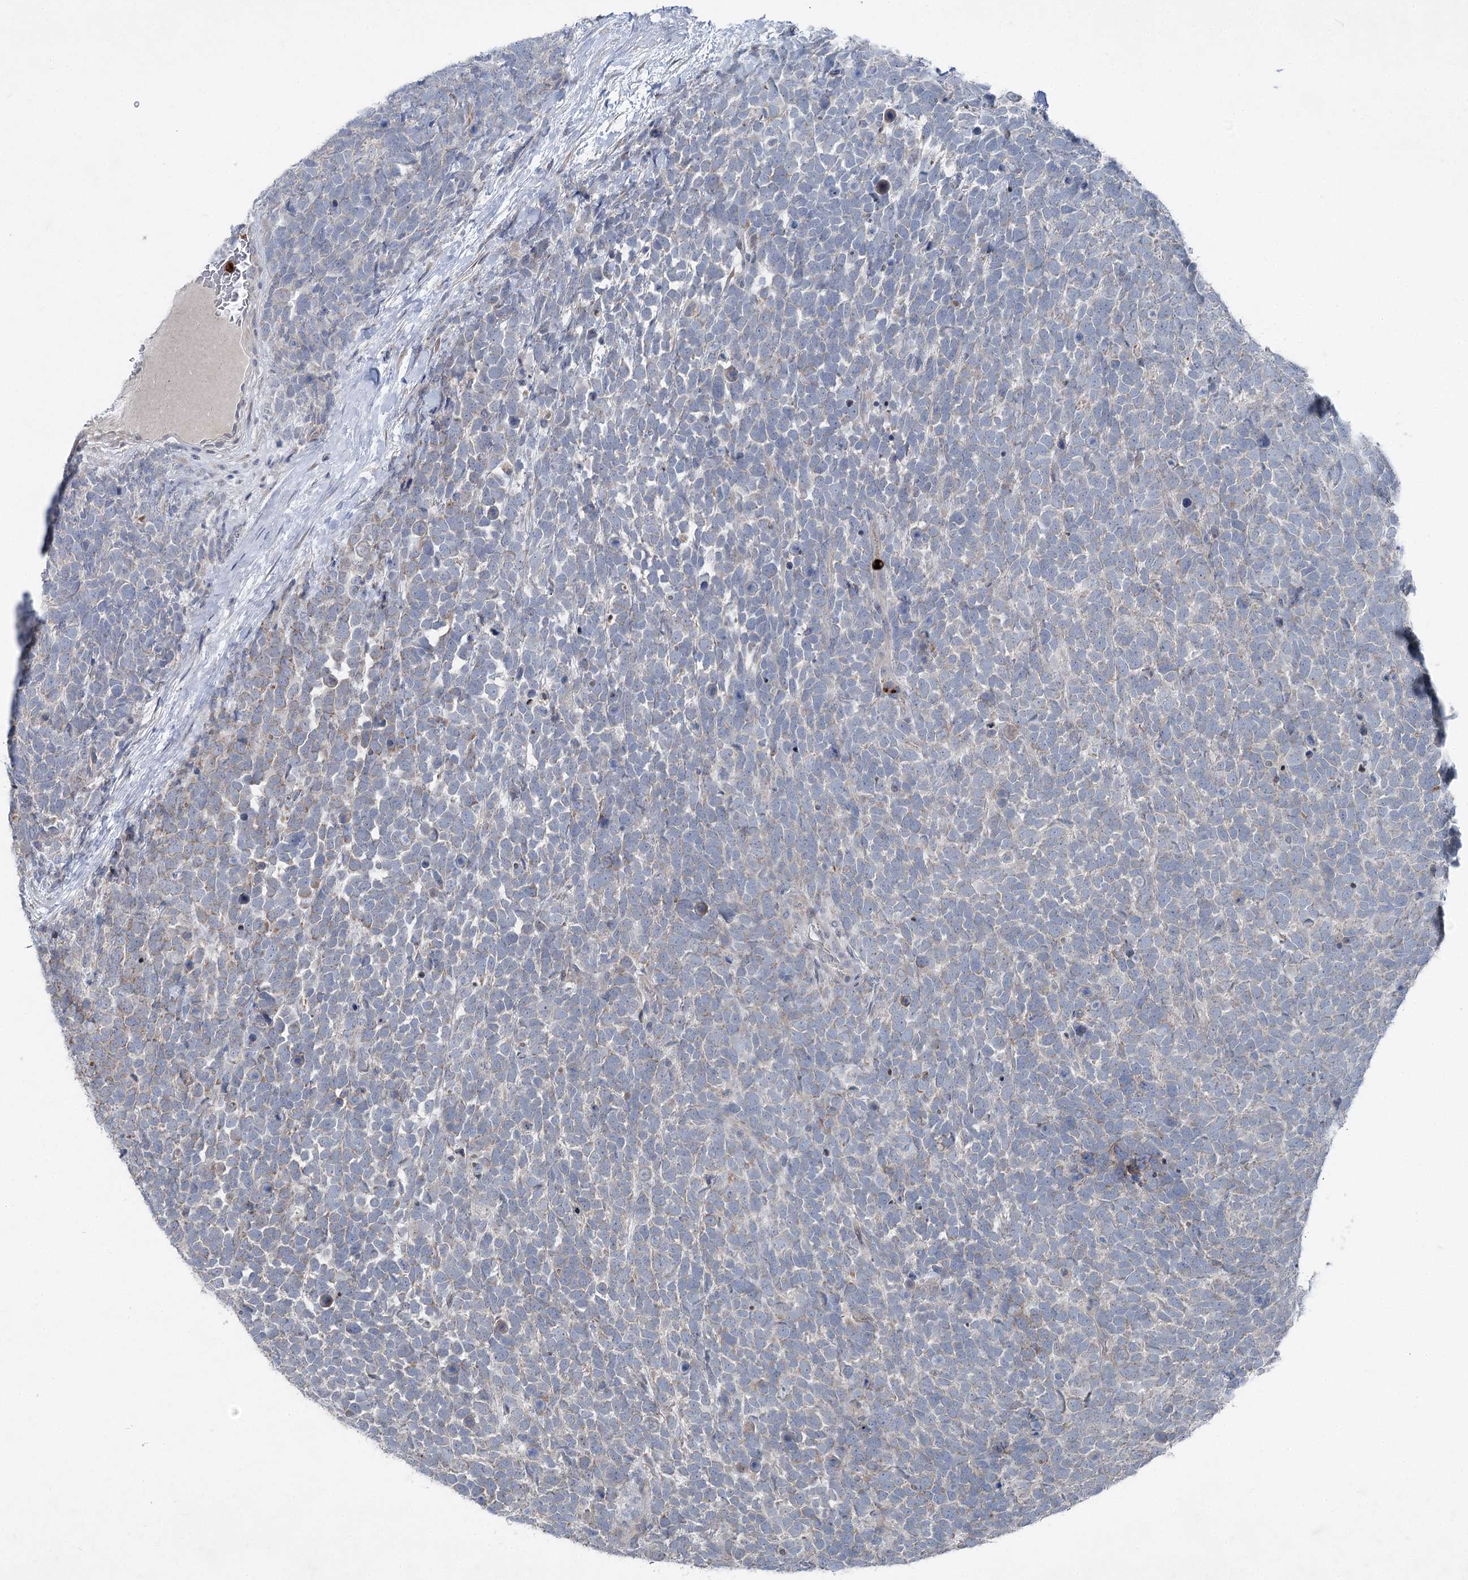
{"staining": {"intensity": "negative", "quantity": "none", "location": "none"}, "tissue": "urothelial cancer", "cell_type": "Tumor cells", "image_type": "cancer", "snomed": [{"axis": "morphology", "description": "Urothelial carcinoma, High grade"}, {"axis": "topography", "description": "Urinary bladder"}], "caption": "A photomicrograph of urothelial cancer stained for a protein reveals no brown staining in tumor cells.", "gene": "PLA2G12A", "patient": {"sex": "female", "age": 82}}